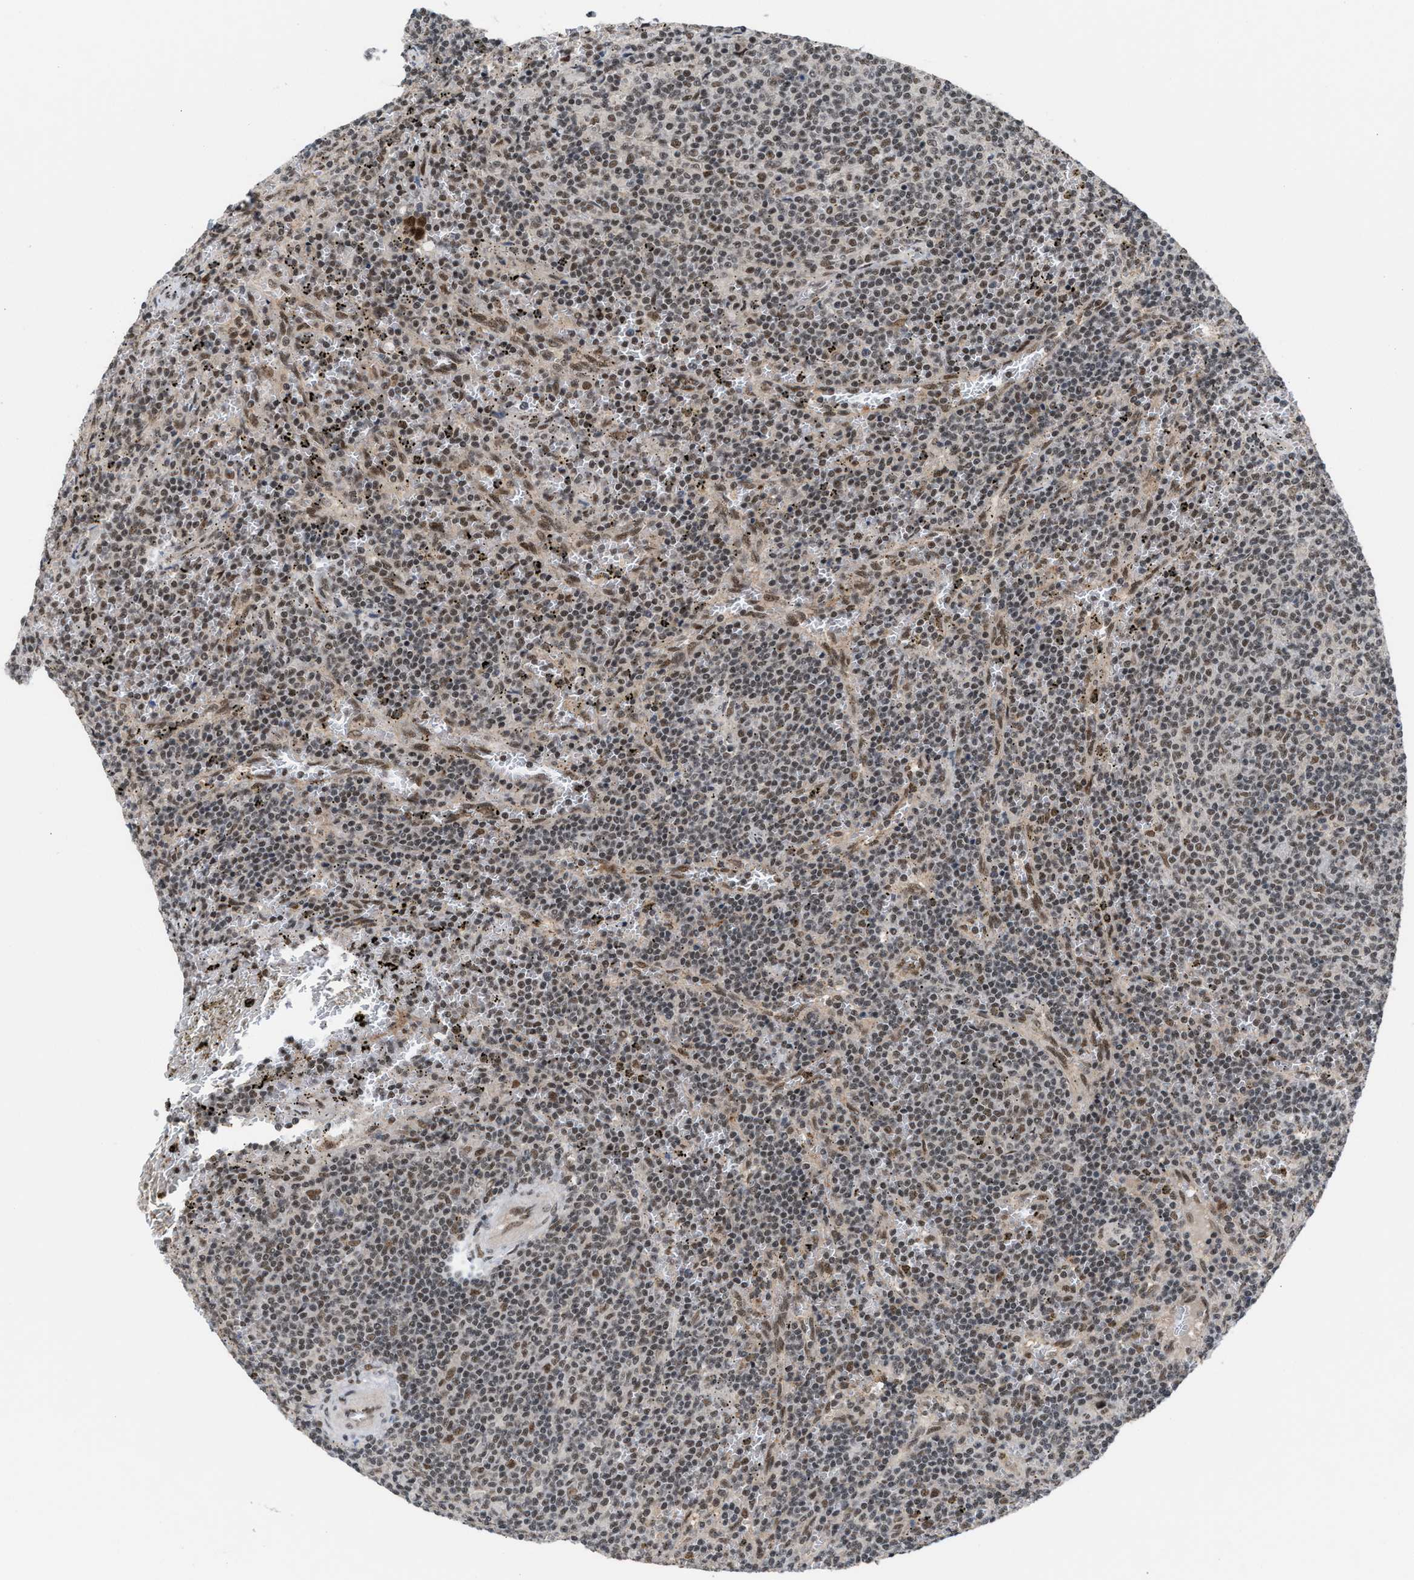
{"staining": {"intensity": "weak", "quantity": ">75%", "location": "nuclear"}, "tissue": "lymphoma", "cell_type": "Tumor cells", "image_type": "cancer", "snomed": [{"axis": "morphology", "description": "Malignant lymphoma, non-Hodgkin's type, Low grade"}, {"axis": "topography", "description": "Spleen"}], "caption": "Brown immunohistochemical staining in malignant lymphoma, non-Hodgkin's type (low-grade) shows weak nuclear expression in approximately >75% of tumor cells.", "gene": "PRPF4", "patient": {"sex": "female", "age": 50}}